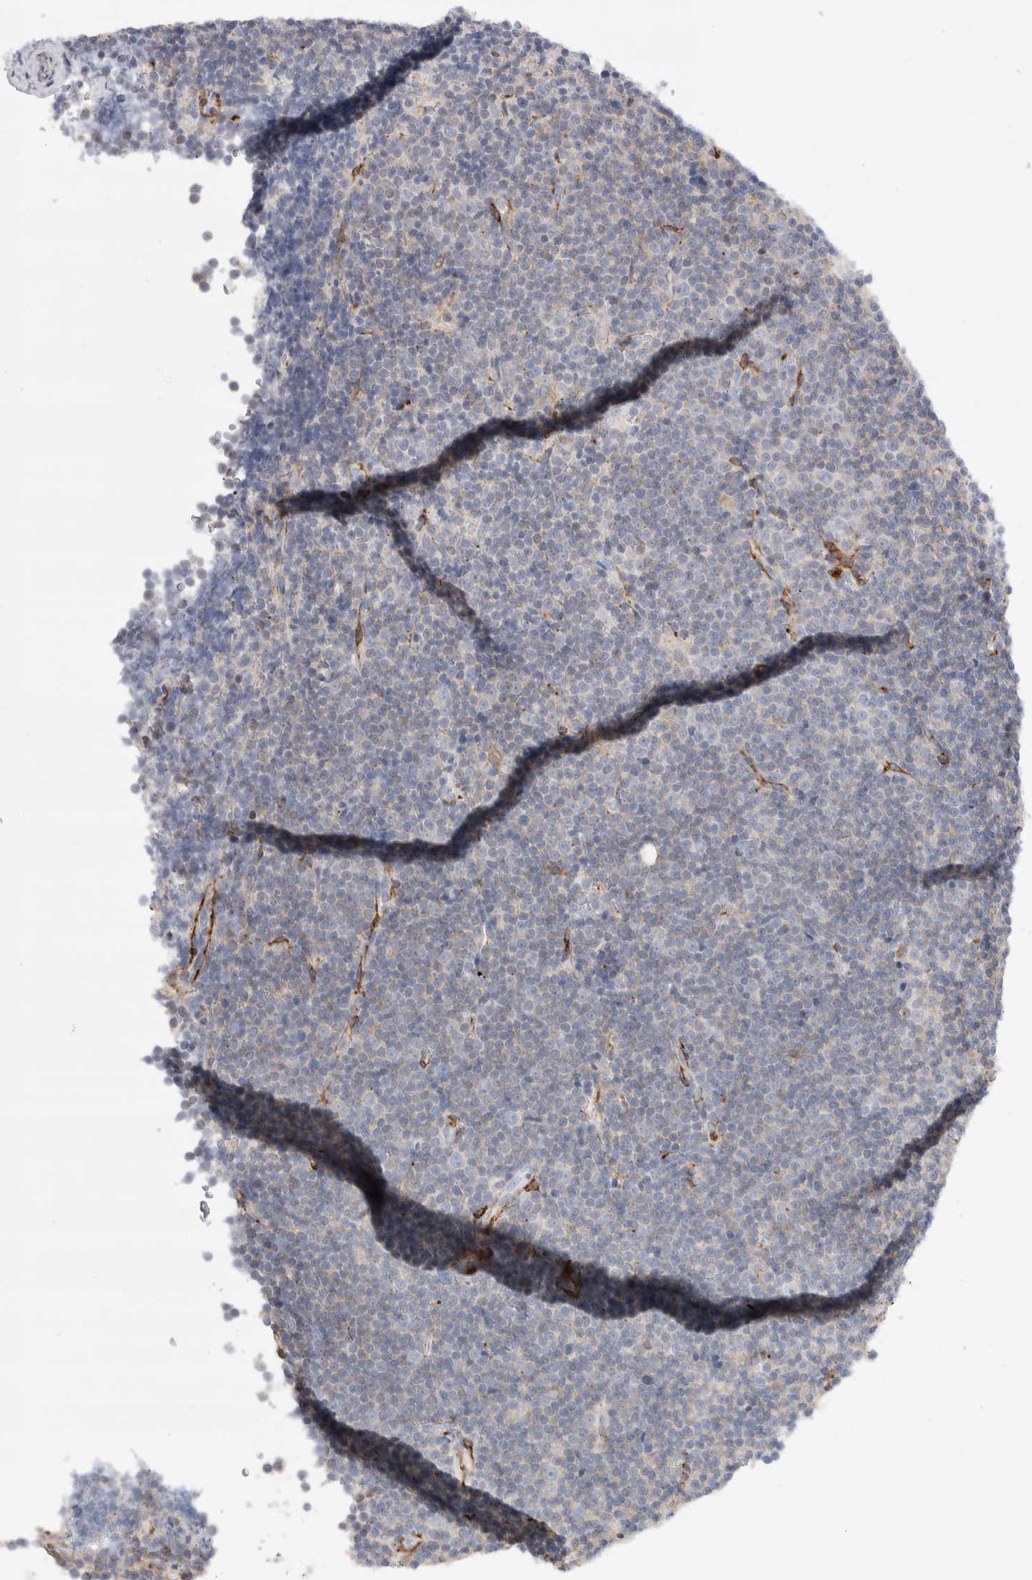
{"staining": {"intensity": "negative", "quantity": "none", "location": "none"}, "tissue": "lymphoma", "cell_type": "Tumor cells", "image_type": "cancer", "snomed": [{"axis": "morphology", "description": "Malignant lymphoma, non-Hodgkin's type, Low grade"}, {"axis": "topography", "description": "Lymph node"}], "caption": "Immunohistochemistry (IHC) image of low-grade malignant lymphoma, non-Hodgkin's type stained for a protein (brown), which exhibits no positivity in tumor cells.", "gene": "SEPTIN4", "patient": {"sex": "female", "age": 67}}